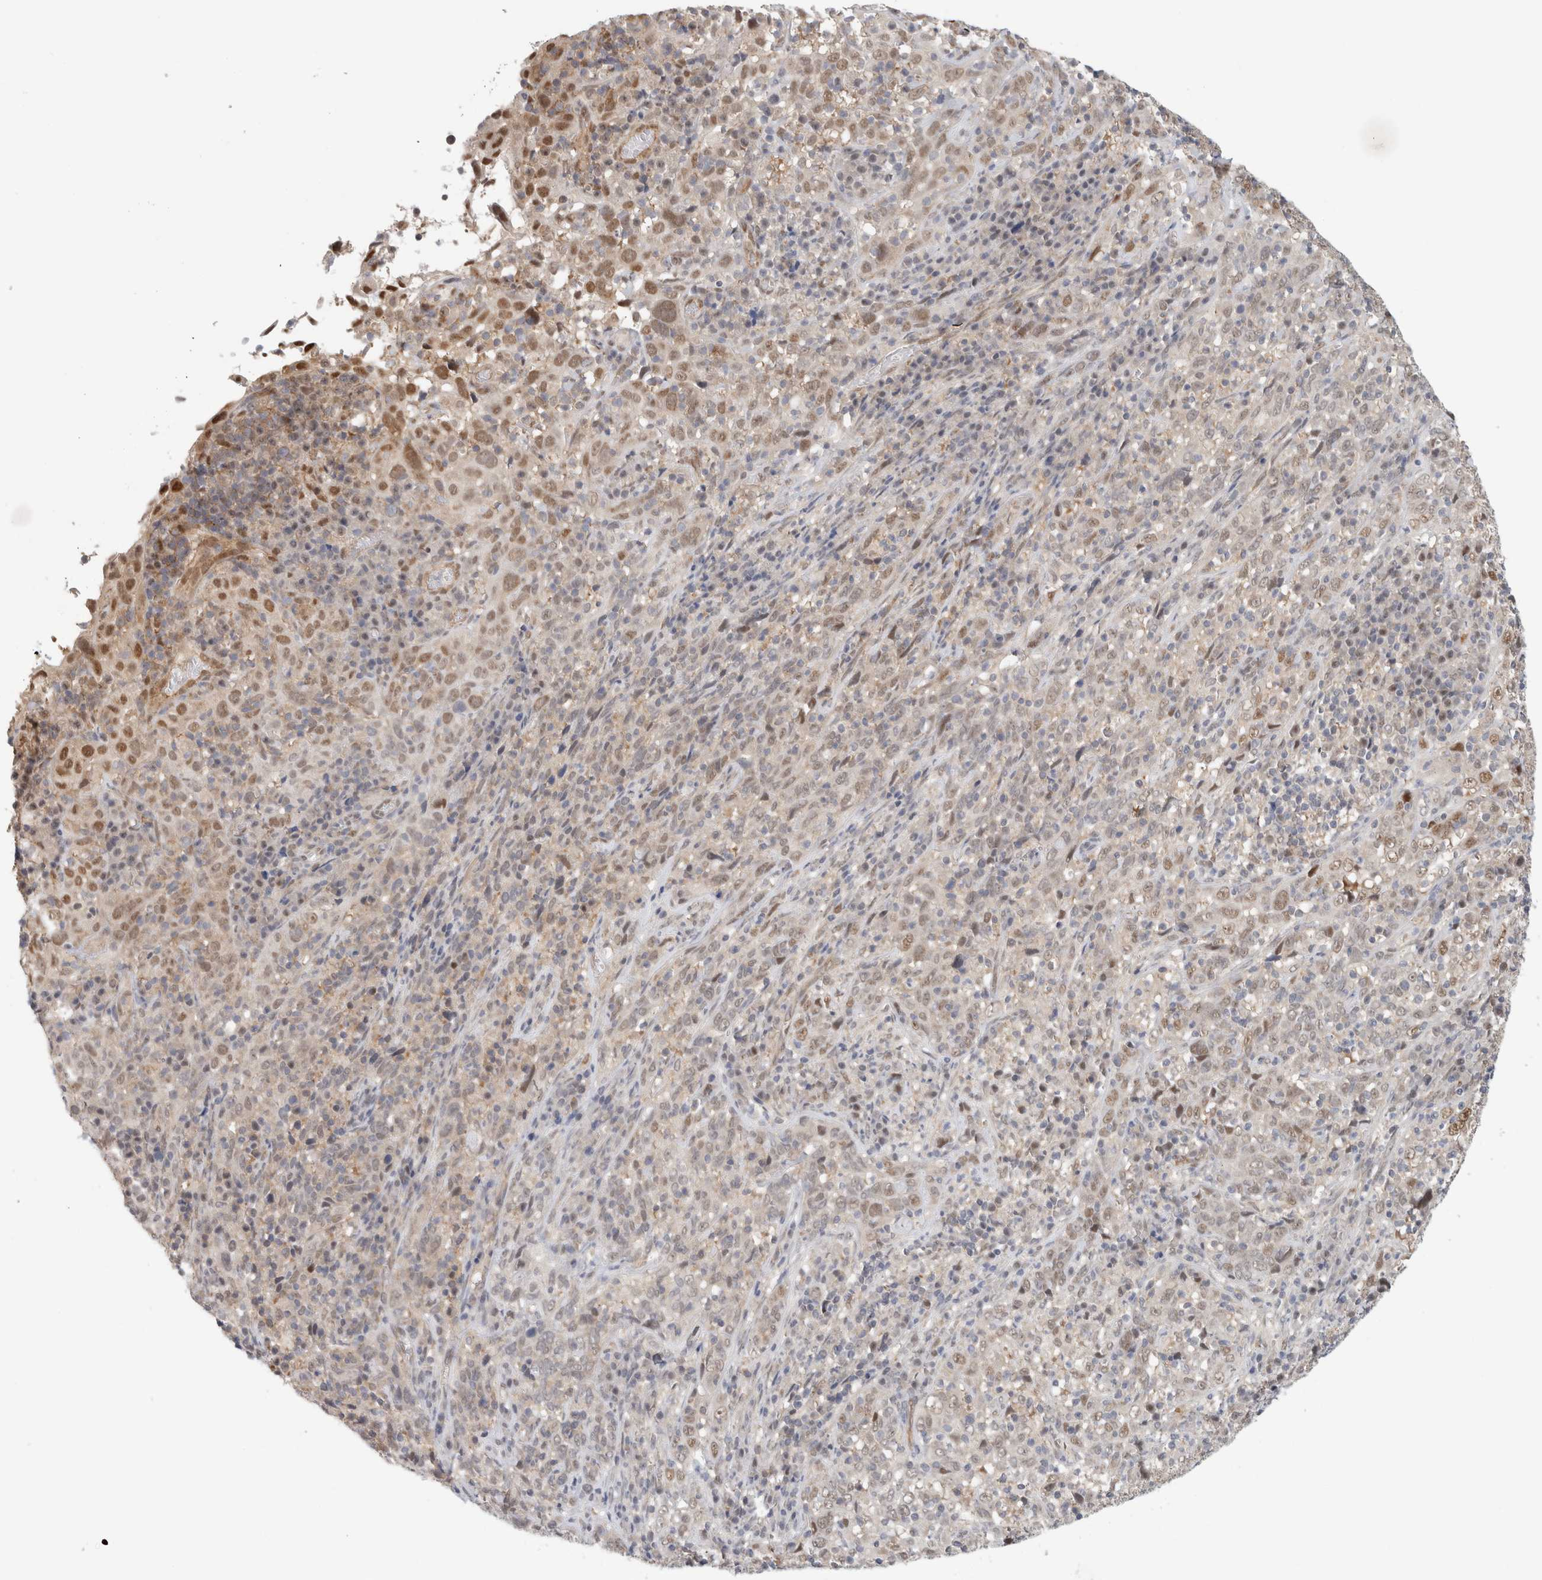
{"staining": {"intensity": "moderate", "quantity": "25%-75%", "location": "nuclear"}, "tissue": "cervical cancer", "cell_type": "Tumor cells", "image_type": "cancer", "snomed": [{"axis": "morphology", "description": "Squamous cell carcinoma, NOS"}, {"axis": "topography", "description": "Cervix"}], "caption": "Cervical cancer (squamous cell carcinoma) stained with immunohistochemistry shows moderate nuclear staining in about 25%-75% of tumor cells.", "gene": "EIF4G3", "patient": {"sex": "female", "age": 46}}